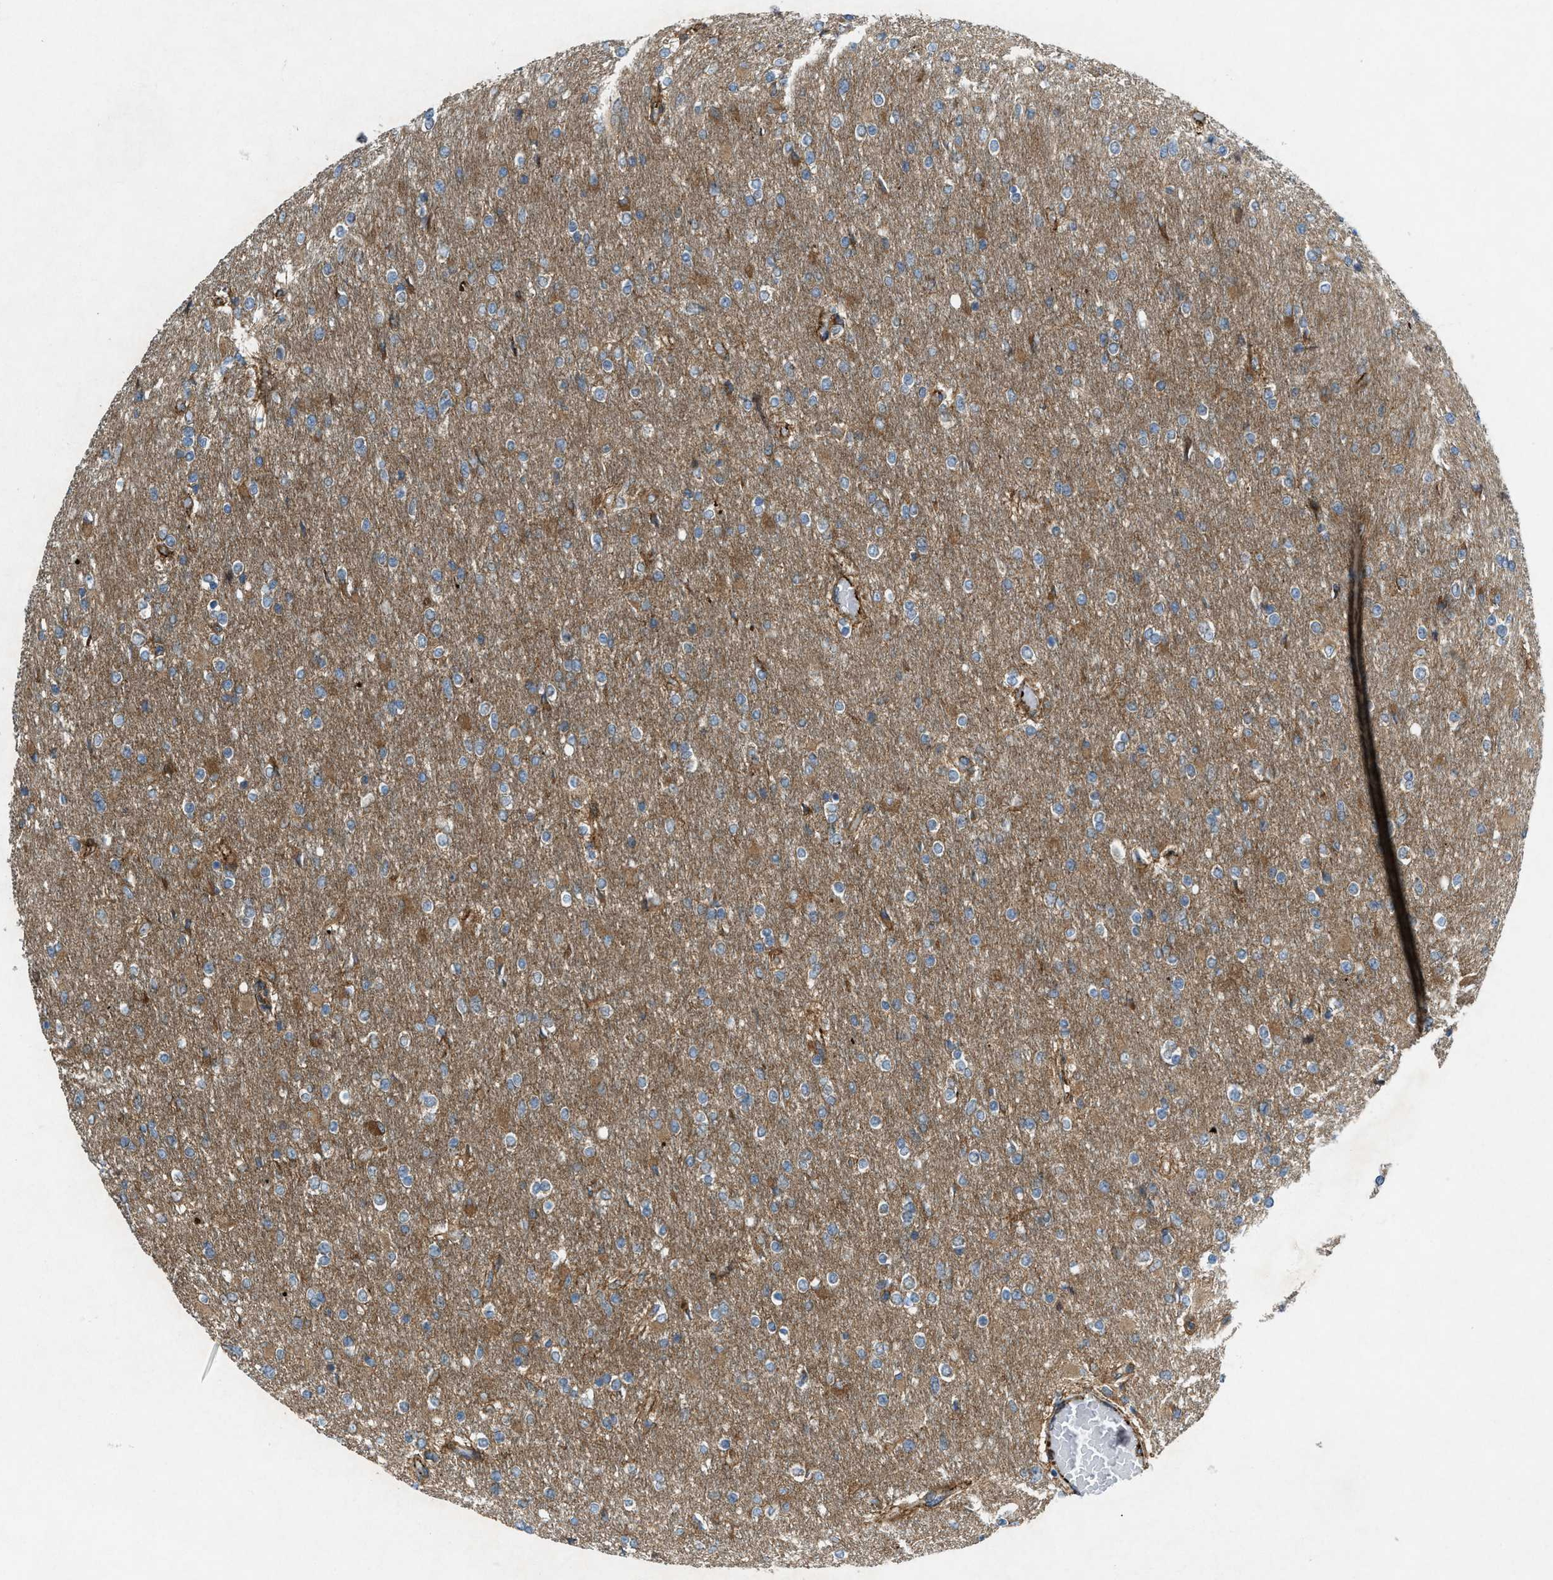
{"staining": {"intensity": "weak", "quantity": "25%-75%", "location": "cytoplasmic/membranous"}, "tissue": "glioma", "cell_type": "Tumor cells", "image_type": "cancer", "snomed": [{"axis": "morphology", "description": "Glioma, malignant, High grade"}, {"axis": "topography", "description": "Cerebral cortex"}], "caption": "High-grade glioma (malignant) was stained to show a protein in brown. There is low levels of weak cytoplasmic/membranous staining in approximately 25%-75% of tumor cells.", "gene": "URGCP", "patient": {"sex": "female", "age": 36}}